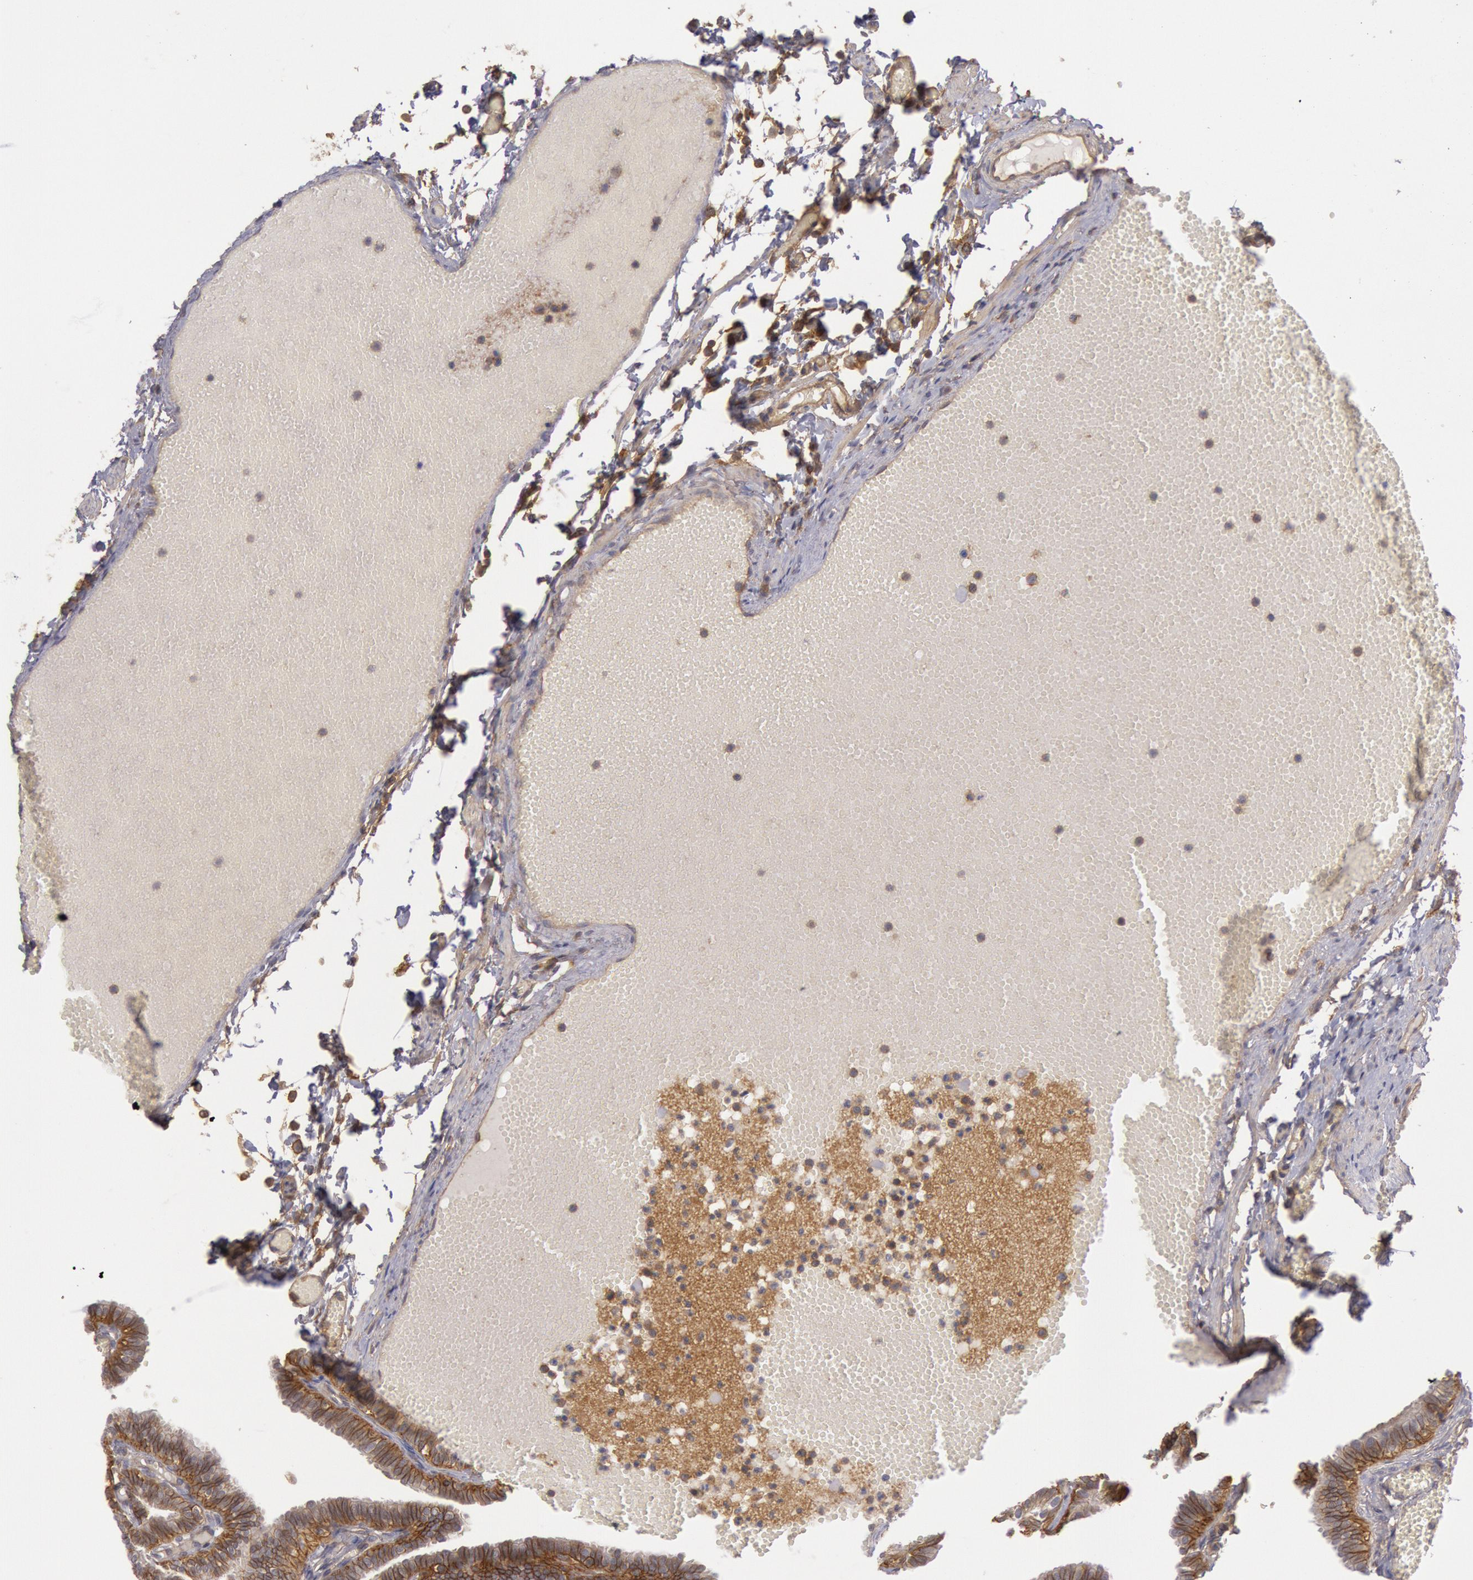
{"staining": {"intensity": "moderate", "quantity": ">75%", "location": "cytoplasmic/membranous"}, "tissue": "fallopian tube", "cell_type": "Glandular cells", "image_type": "normal", "snomed": [{"axis": "morphology", "description": "Normal tissue, NOS"}, {"axis": "topography", "description": "Fallopian tube"}], "caption": "Protein staining displays moderate cytoplasmic/membranous expression in about >75% of glandular cells in normal fallopian tube. (DAB = brown stain, brightfield microscopy at high magnification).", "gene": "STX4", "patient": {"sex": "female", "age": 29}}